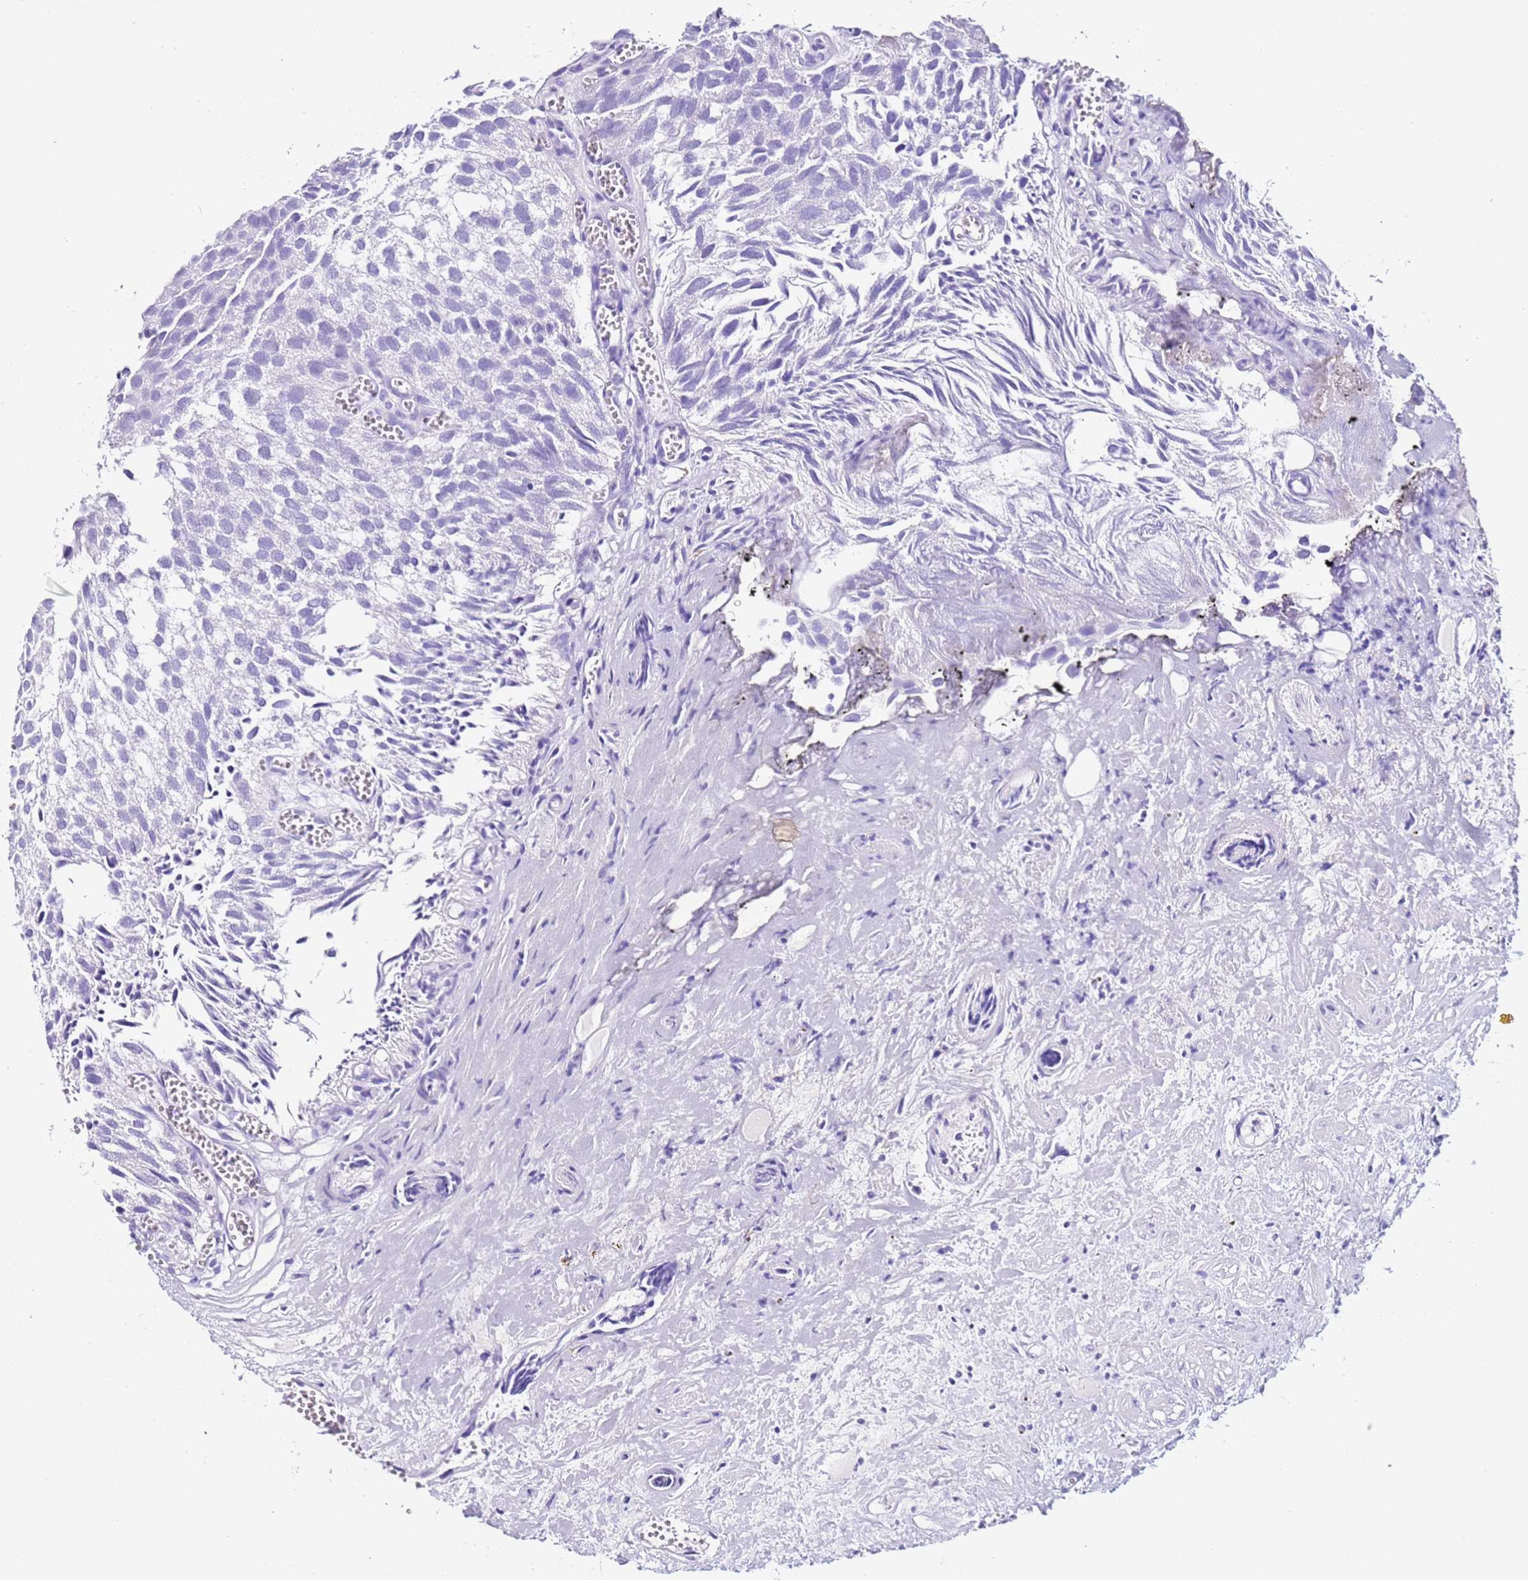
{"staining": {"intensity": "negative", "quantity": "none", "location": "none"}, "tissue": "urothelial cancer", "cell_type": "Tumor cells", "image_type": "cancer", "snomed": [{"axis": "morphology", "description": "Urothelial carcinoma, Low grade"}, {"axis": "topography", "description": "Urinary bladder"}], "caption": "Human low-grade urothelial carcinoma stained for a protein using immunohistochemistry (IHC) shows no expression in tumor cells.", "gene": "PTBP2", "patient": {"sex": "male", "age": 88}}